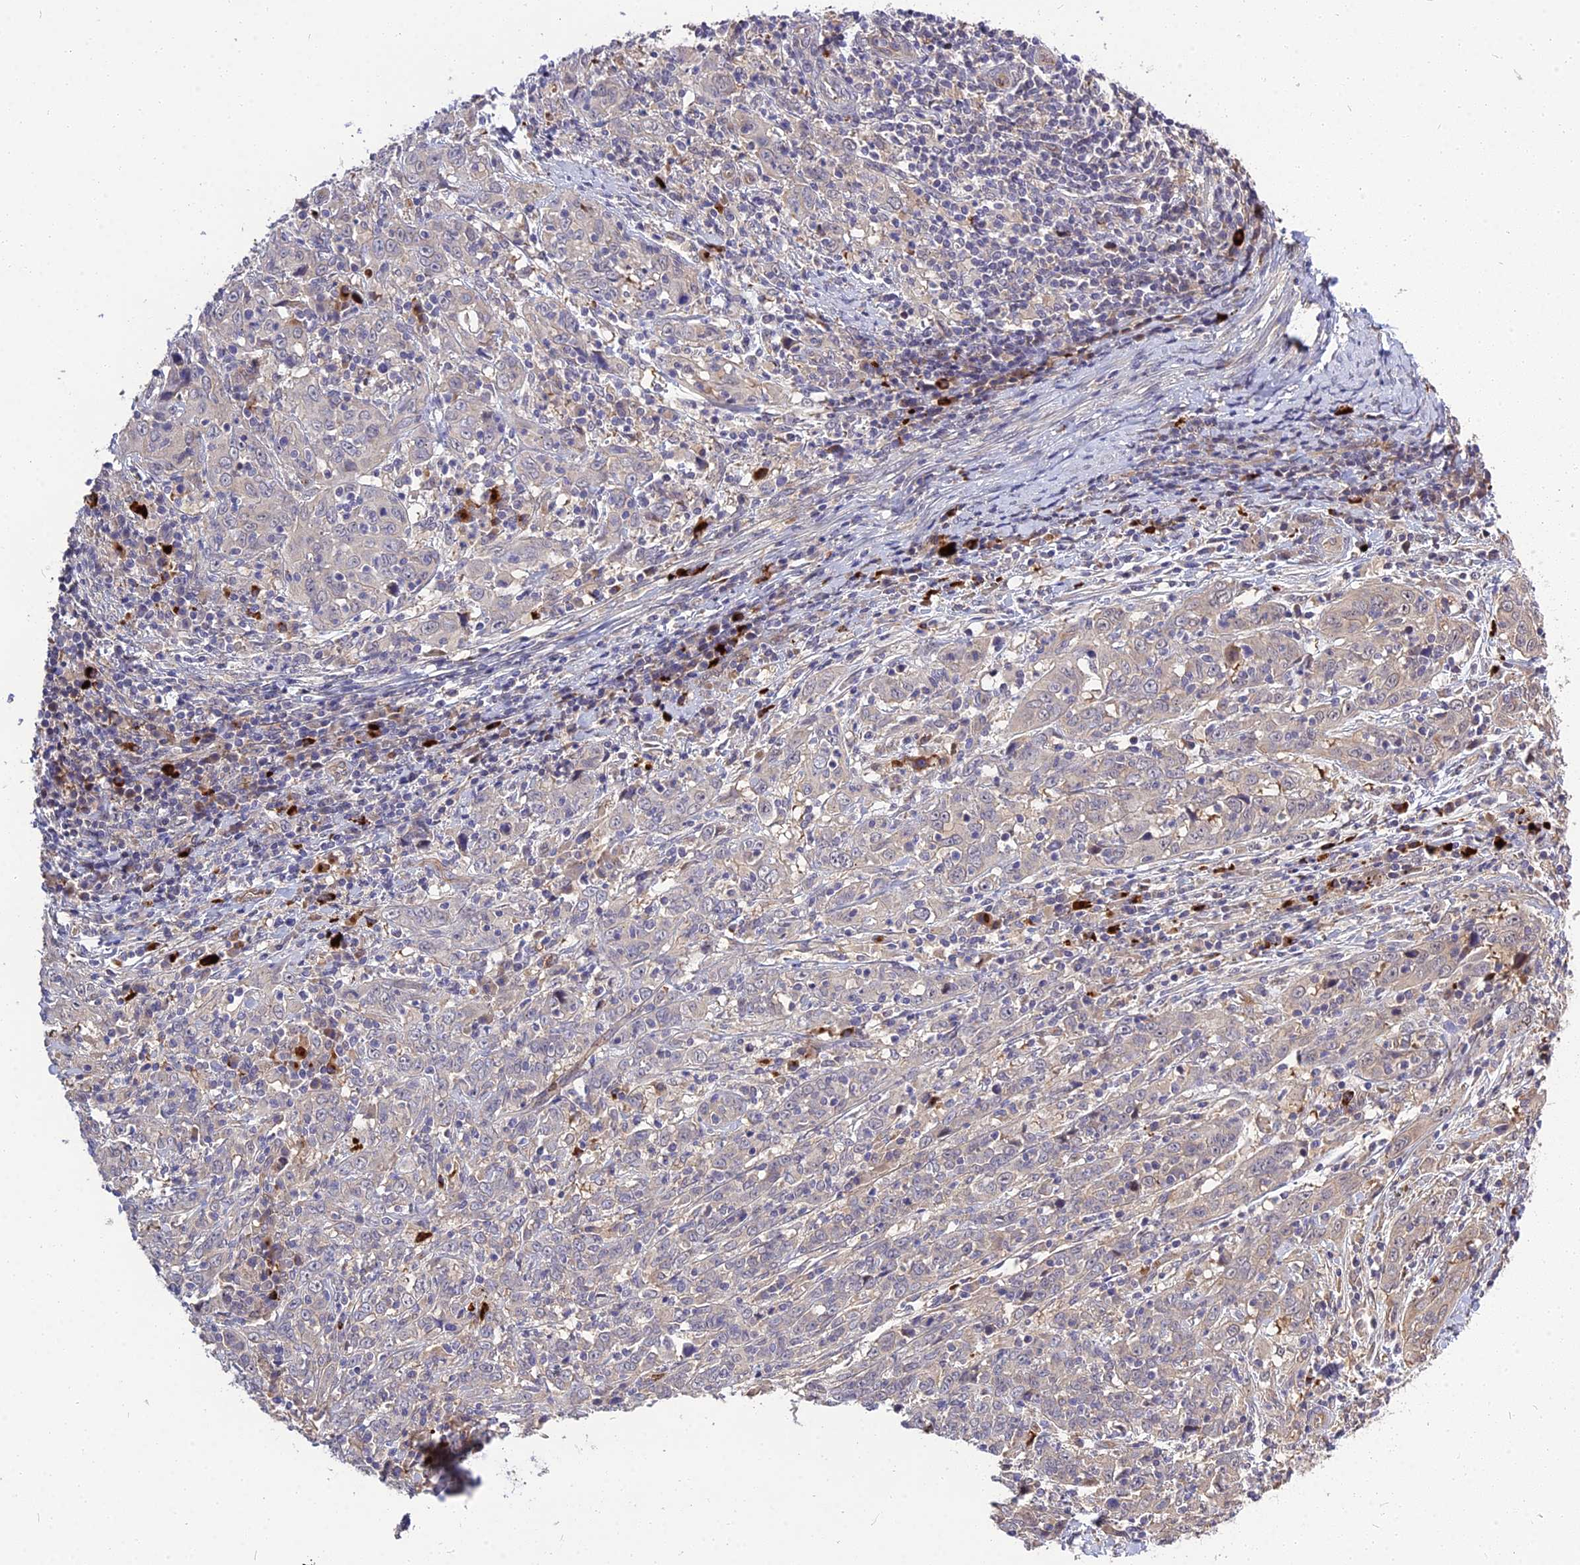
{"staining": {"intensity": "negative", "quantity": "none", "location": "none"}, "tissue": "cervical cancer", "cell_type": "Tumor cells", "image_type": "cancer", "snomed": [{"axis": "morphology", "description": "Squamous cell carcinoma, NOS"}, {"axis": "topography", "description": "Cervix"}], "caption": "Protein analysis of squamous cell carcinoma (cervical) displays no significant positivity in tumor cells. (Stains: DAB (3,3'-diaminobenzidine) immunohistochemistry with hematoxylin counter stain, Microscopy: brightfield microscopy at high magnification).", "gene": "MFSD2A", "patient": {"sex": "female", "age": 46}}